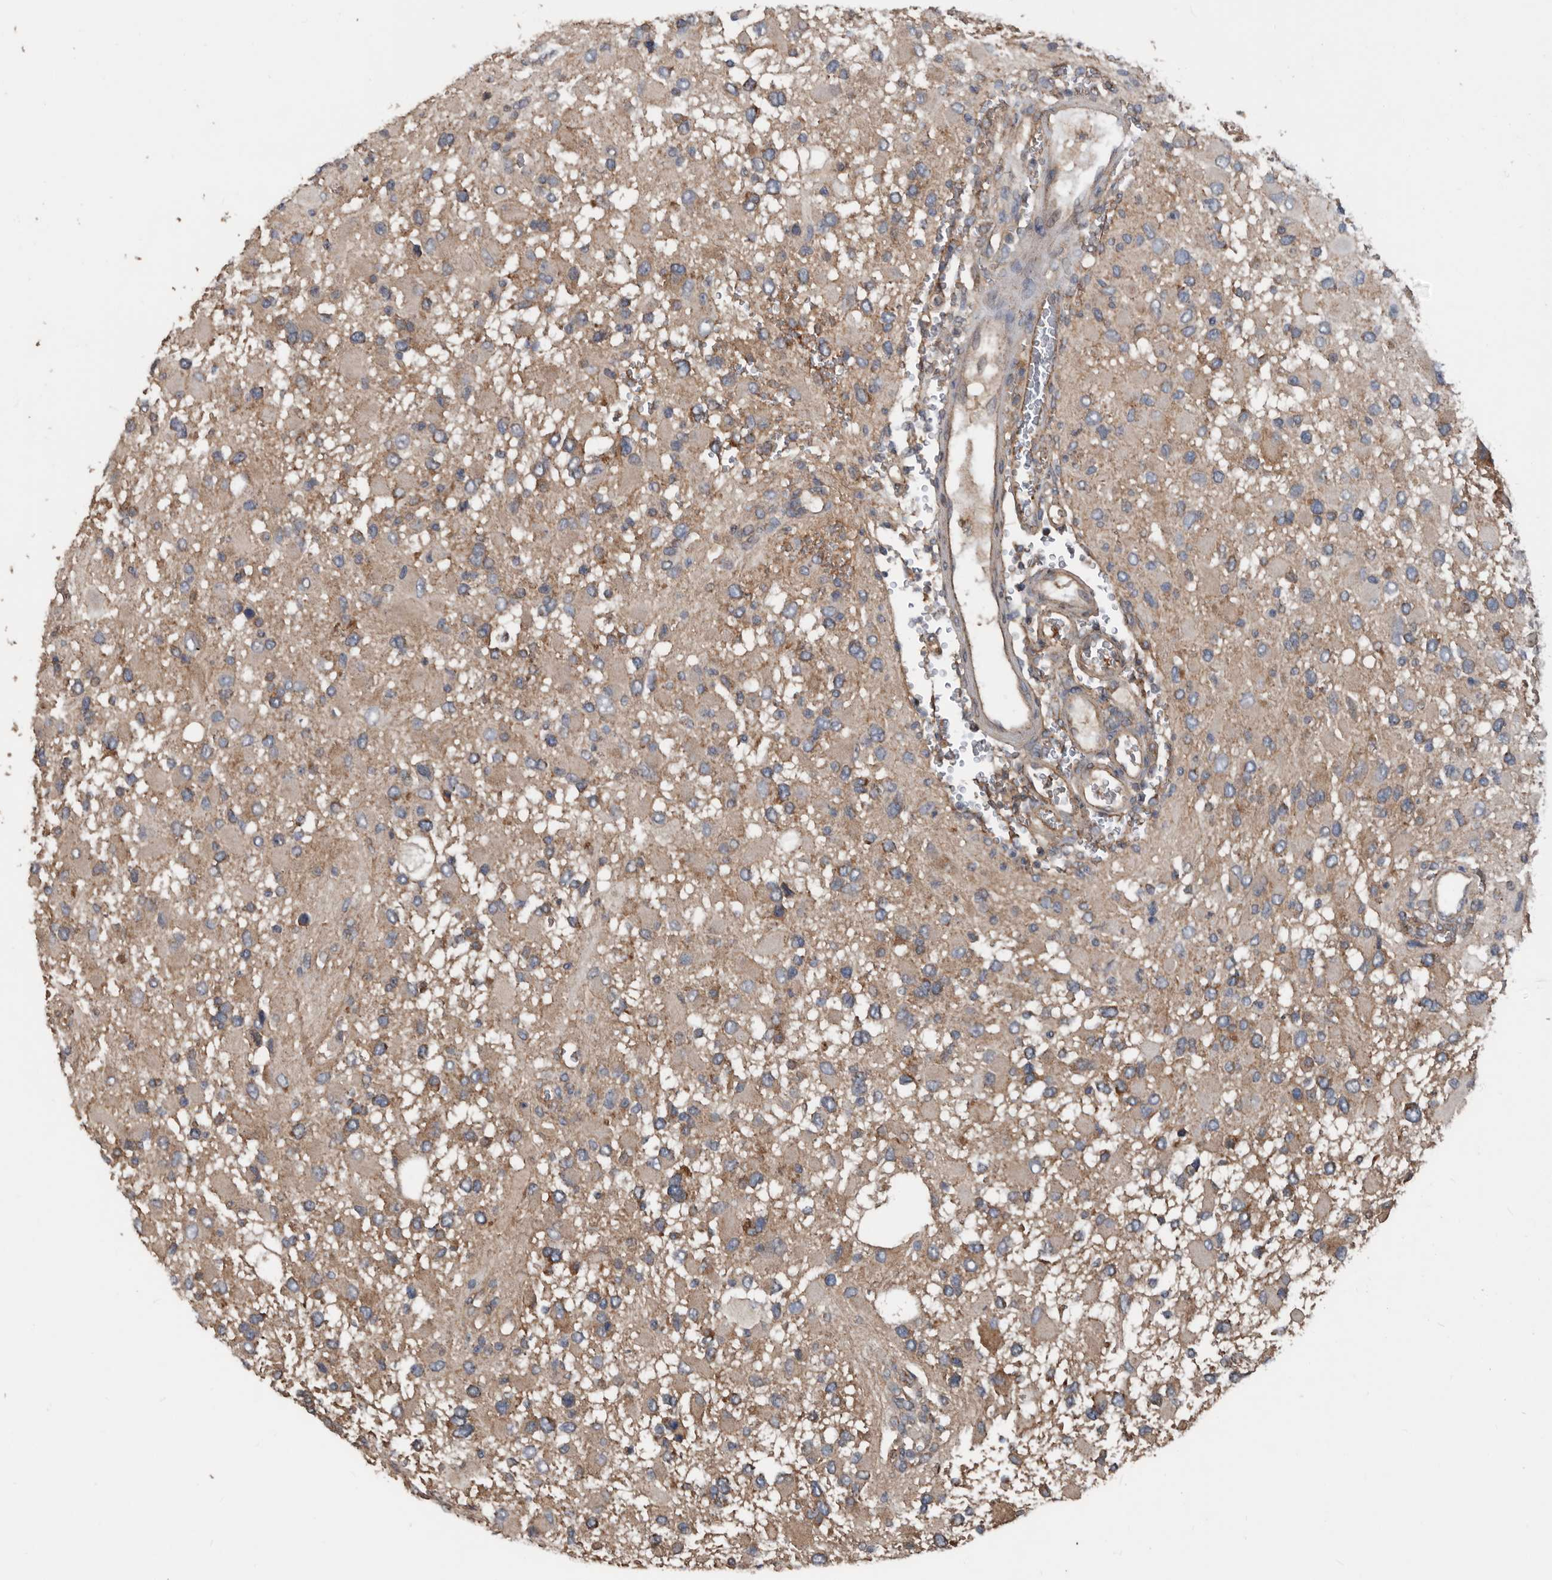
{"staining": {"intensity": "moderate", "quantity": "25%-75%", "location": "cytoplasmic/membranous"}, "tissue": "glioma", "cell_type": "Tumor cells", "image_type": "cancer", "snomed": [{"axis": "morphology", "description": "Glioma, malignant, High grade"}, {"axis": "topography", "description": "Brain"}], "caption": "DAB (3,3'-diaminobenzidine) immunohistochemical staining of human high-grade glioma (malignant) displays moderate cytoplasmic/membranous protein staining in approximately 25%-75% of tumor cells.", "gene": "AFAP1", "patient": {"sex": "male", "age": 53}}